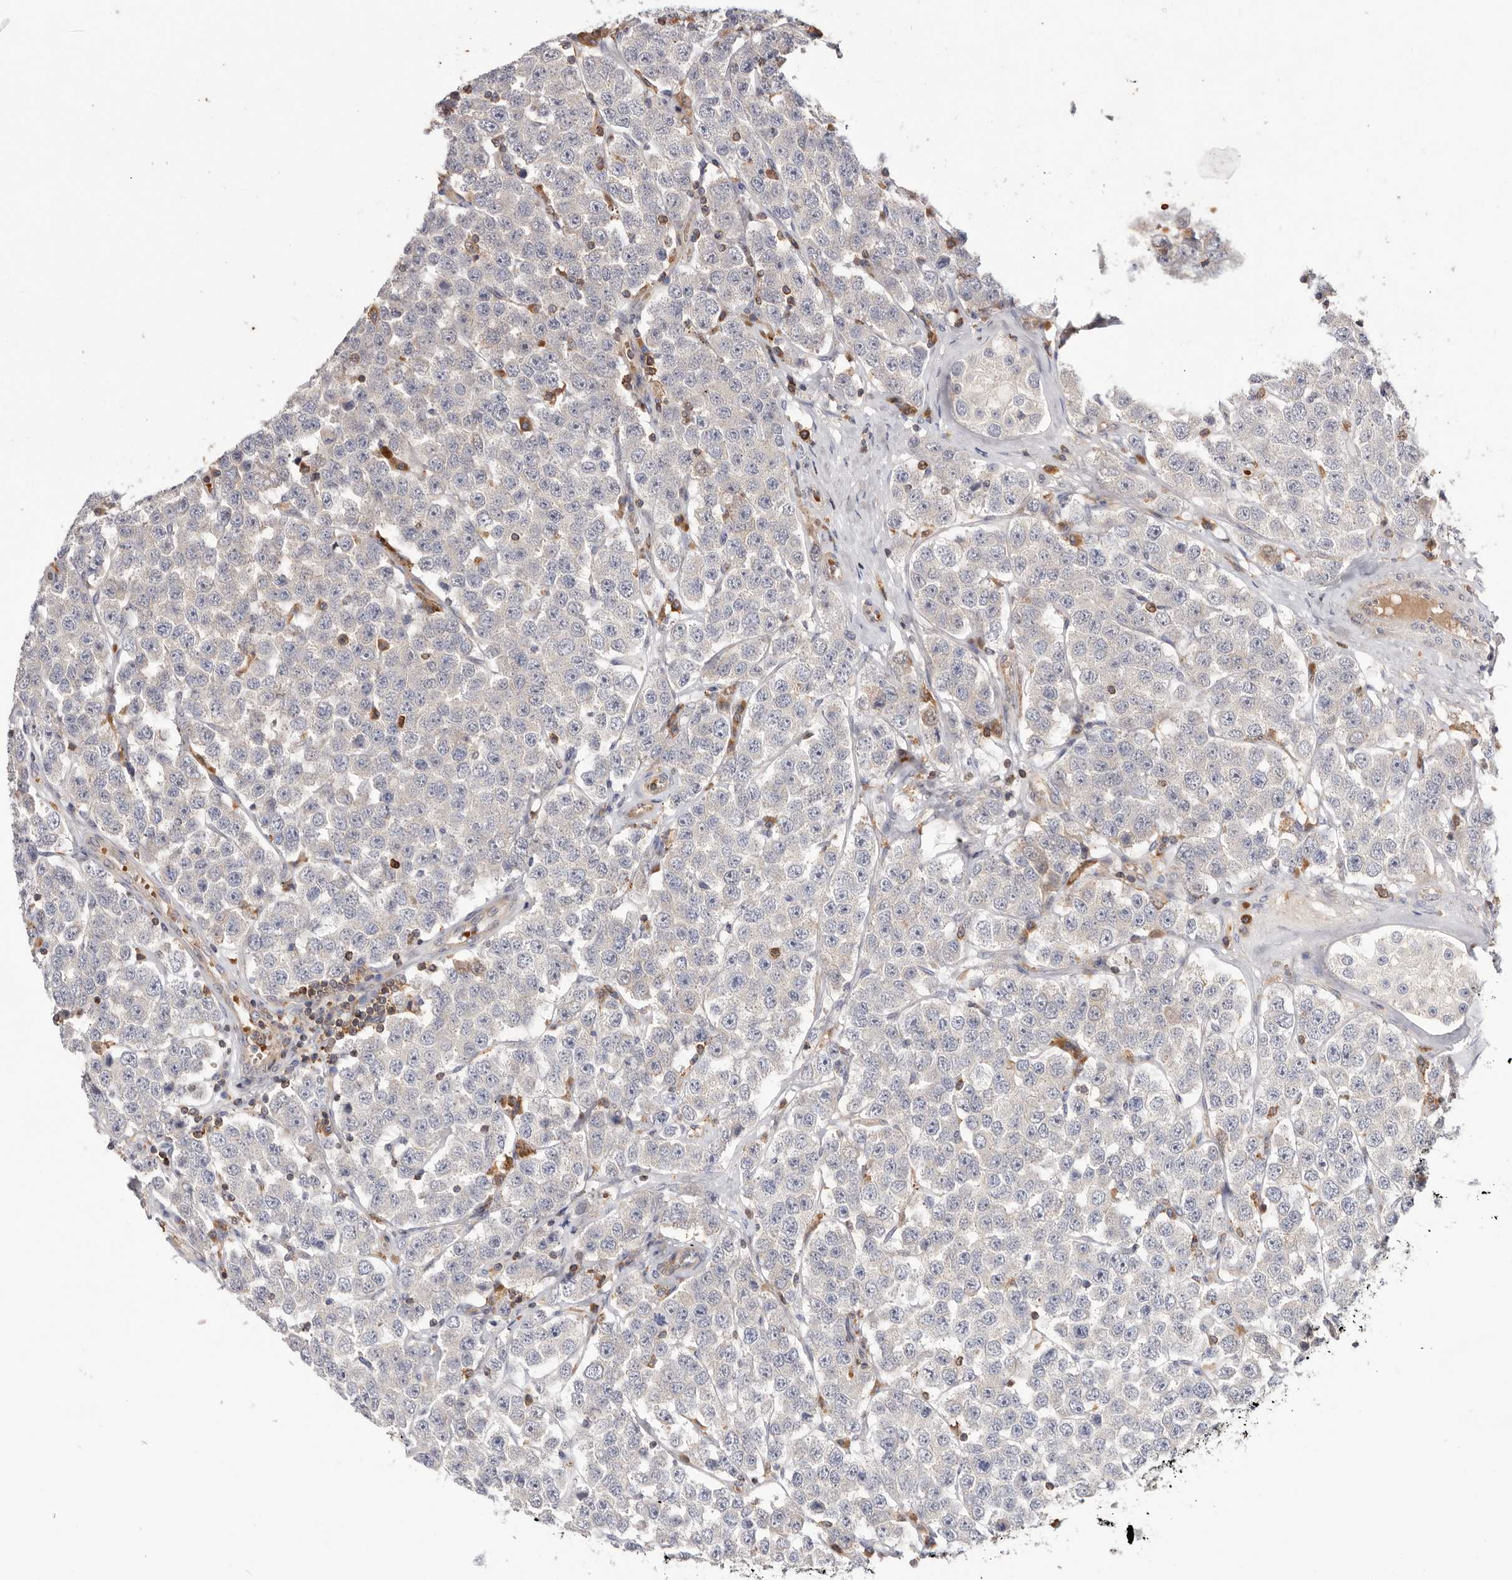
{"staining": {"intensity": "negative", "quantity": "none", "location": "none"}, "tissue": "testis cancer", "cell_type": "Tumor cells", "image_type": "cancer", "snomed": [{"axis": "morphology", "description": "Seminoma, NOS"}, {"axis": "topography", "description": "Testis"}], "caption": "This is an IHC micrograph of human seminoma (testis). There is no positivity in tumor cells.", "gene": "RNF213", "patient": {"sex": "male", "age": 28}}